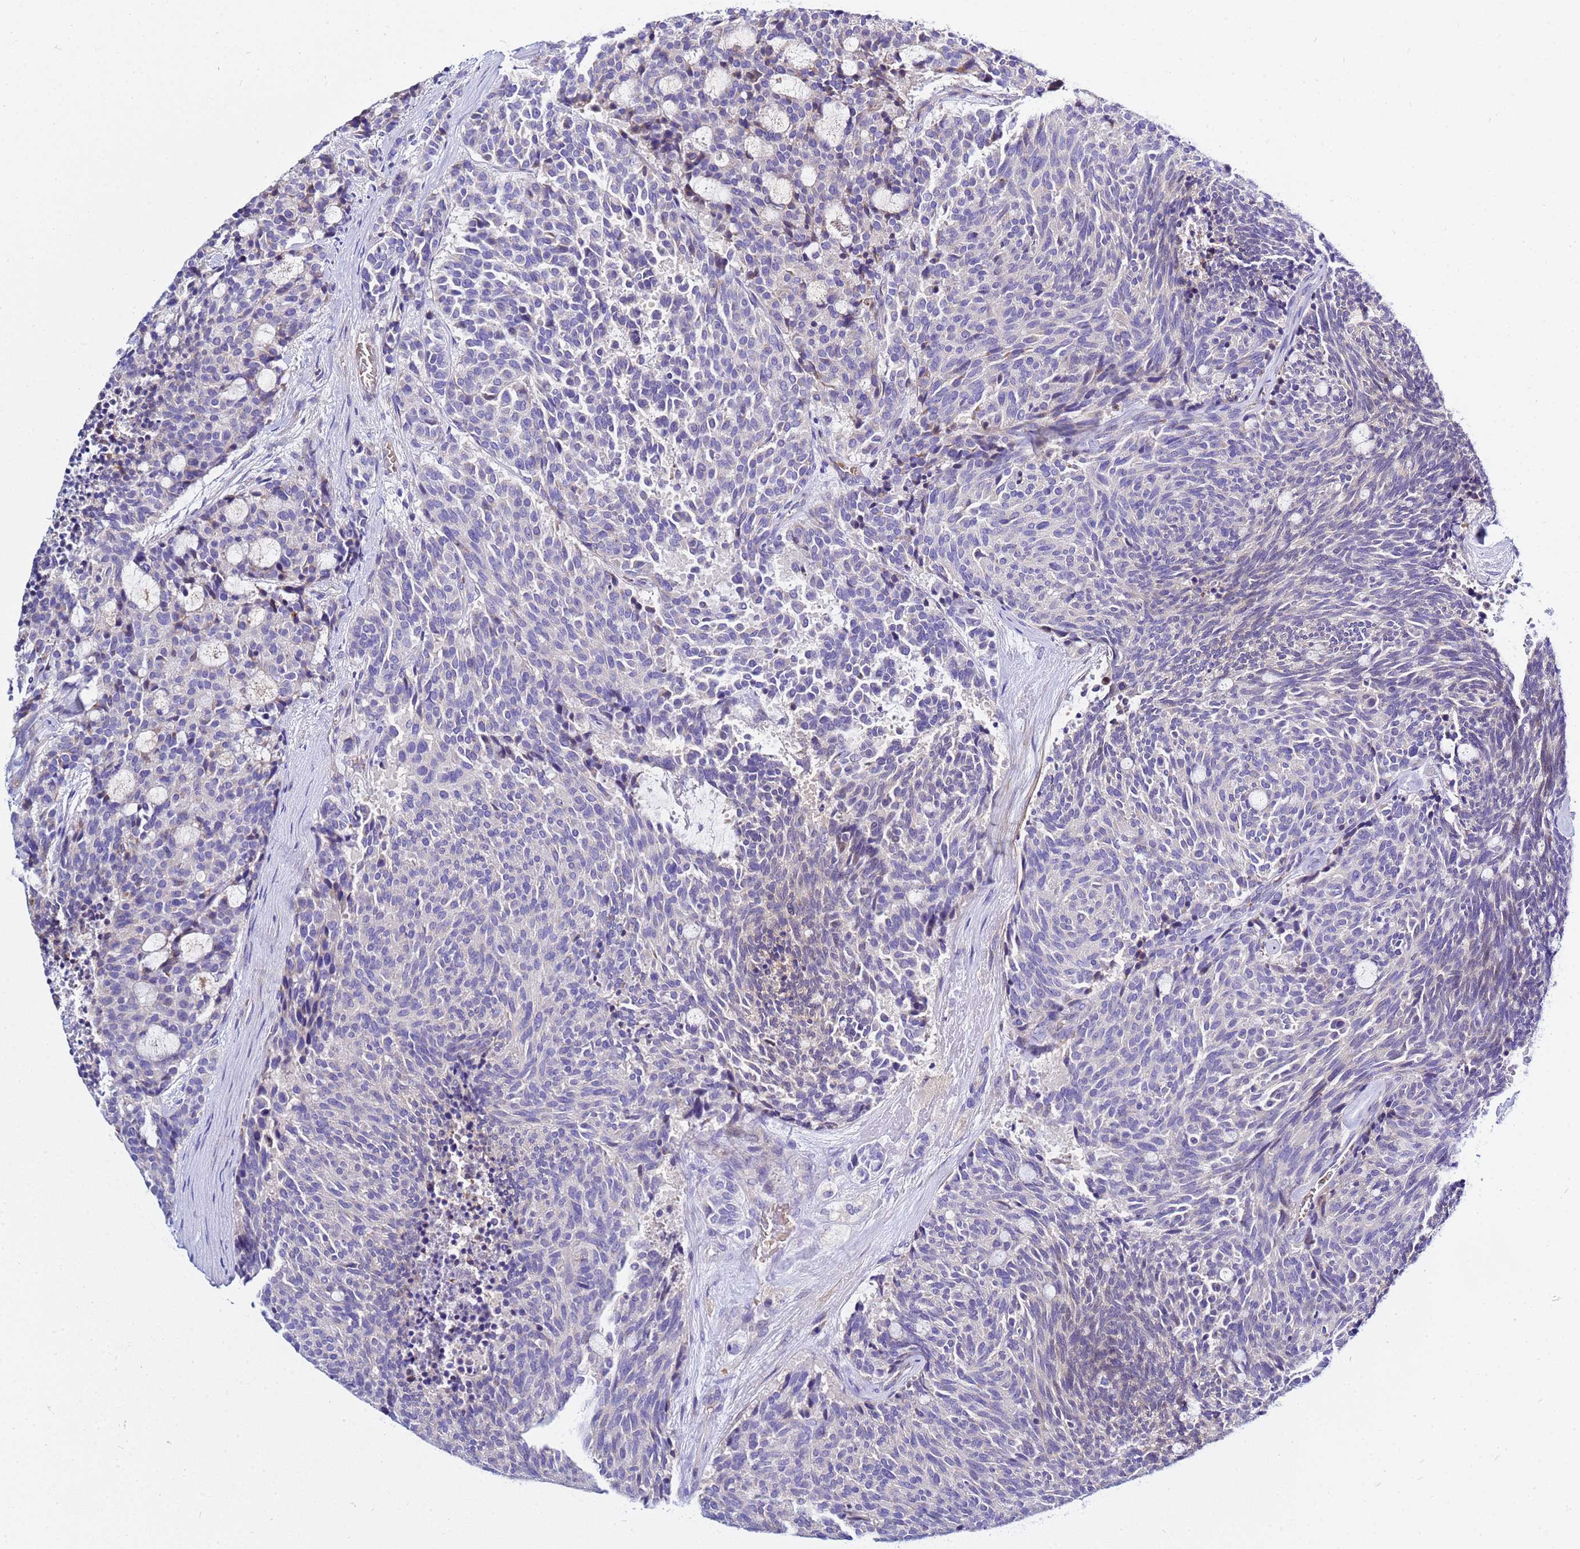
{"staining": {"intensity": "negative", "quantity": "none", "location": "none"}, "tissue": "carcinoid", "cell_type": "Tumor cells", "image_type": "cancer", "snomed": [{"axis": "morphology", "description": "Carcinoid, malignant, NOS"}, {"axis": "topography", "description": "Pancreas"}], "caption": "A photomicrograph of malignant carcinoid stained for a protein reveals no brown staining in tumor cells. (DAB immunohistochemistry (IHC), high magnification).", "gene": "USP18", "patient": {"sex": "female", "age": 54}}